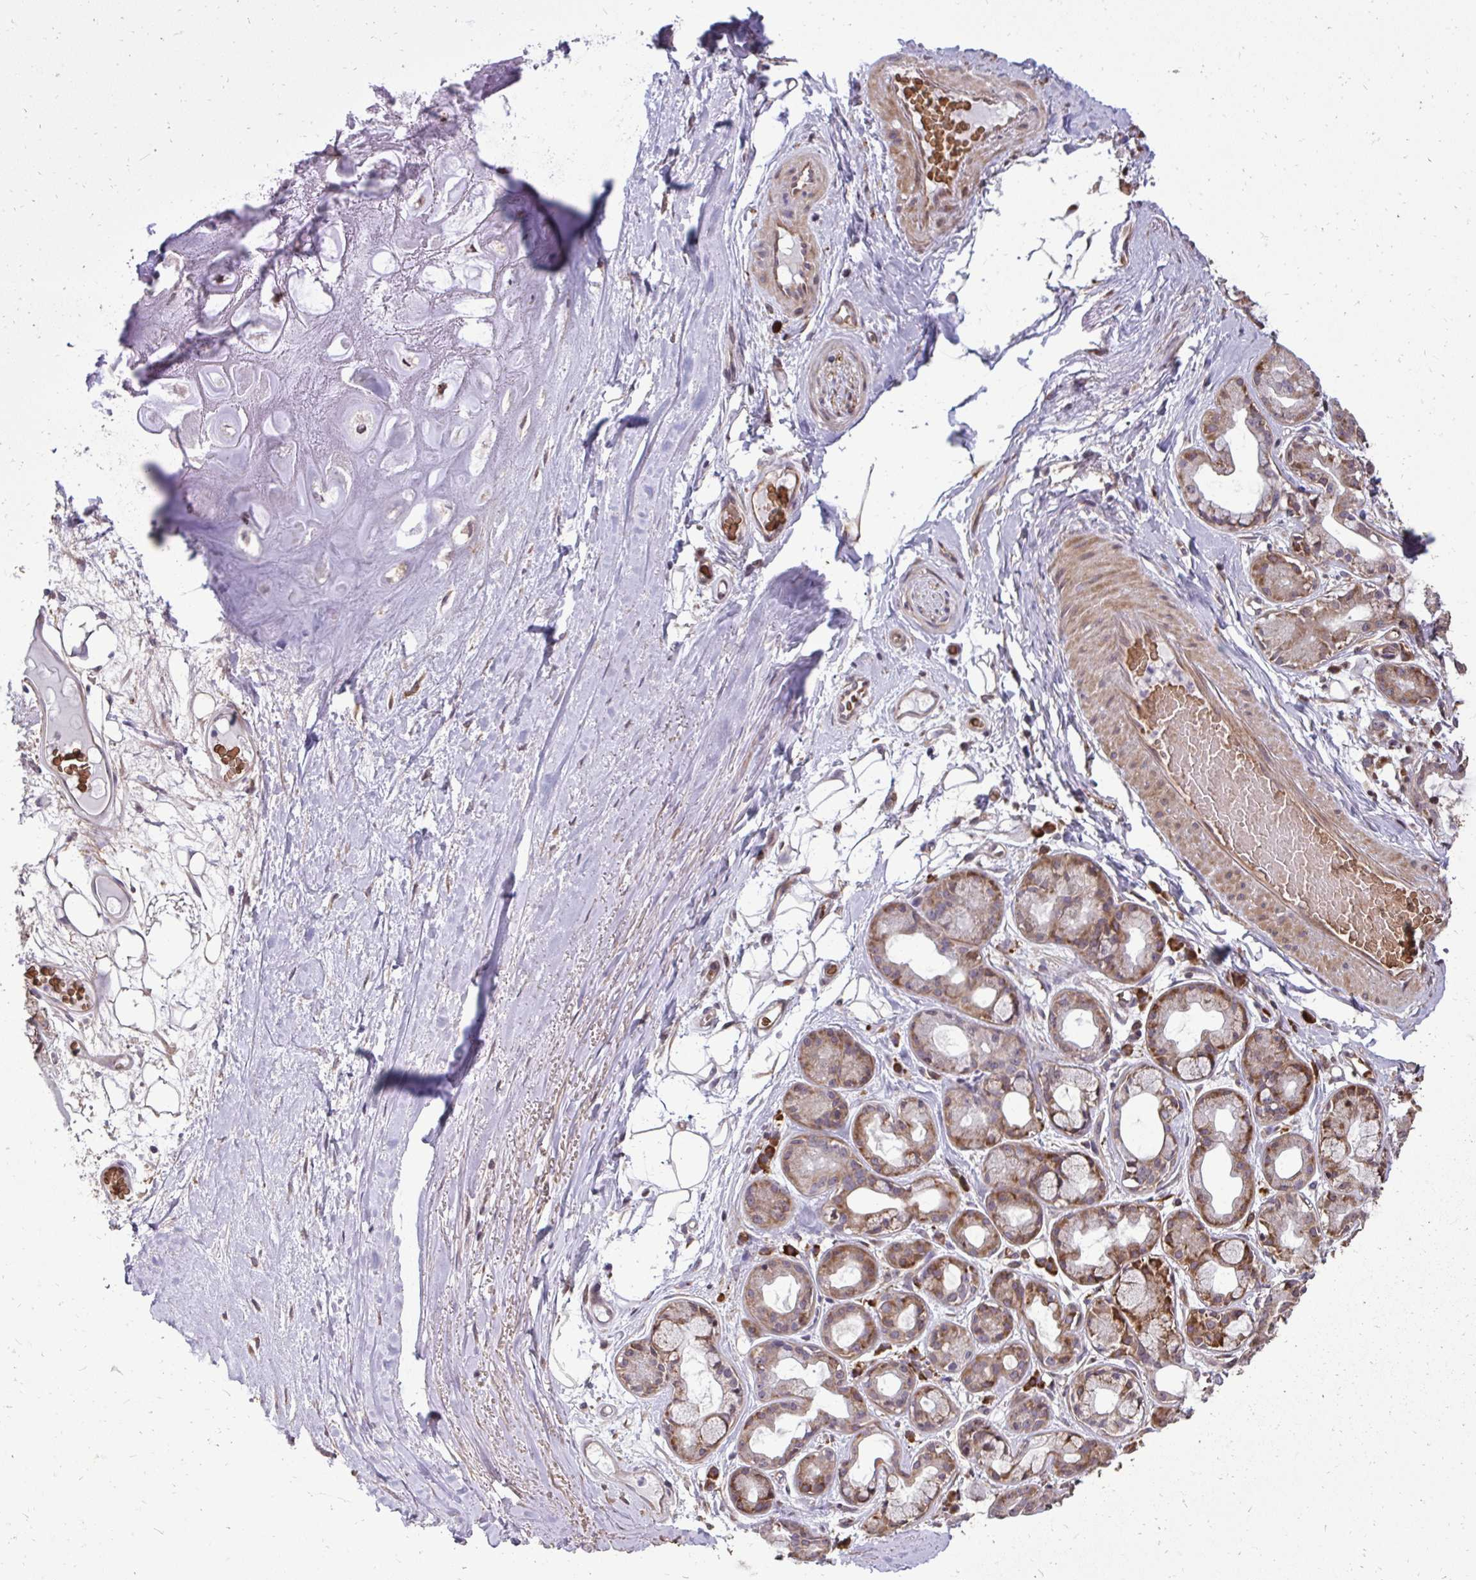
{"staining": {"intensity": "negative", "quantity": "none", "location": "none"}, "tissue": "adipose tissue", "cell_type": "Adipocytes", "image_type": "normal", "snomed": [{"axis": "morphology", "description": "Normal tissue, NOS"}, {"axis": "topography", "description": "Lymph node"}, {"axis": "topography", "description": "Cartilage tissue"}, {"axis": "topography", "description": "Nasopharynx"}], "caption": "DAB immunohistochemical staining of normal adipose tissue exhibits no significant positivity in adipocytes. (Stains: DAB (3,3'-diaminobenzidine) immunohistochemistry with hematoxylin counter stain, Microscopy: brightfield microscopy at high magnification).", "gene": "FIBCD1", "patient": {"sex": "male", "age": 63}}